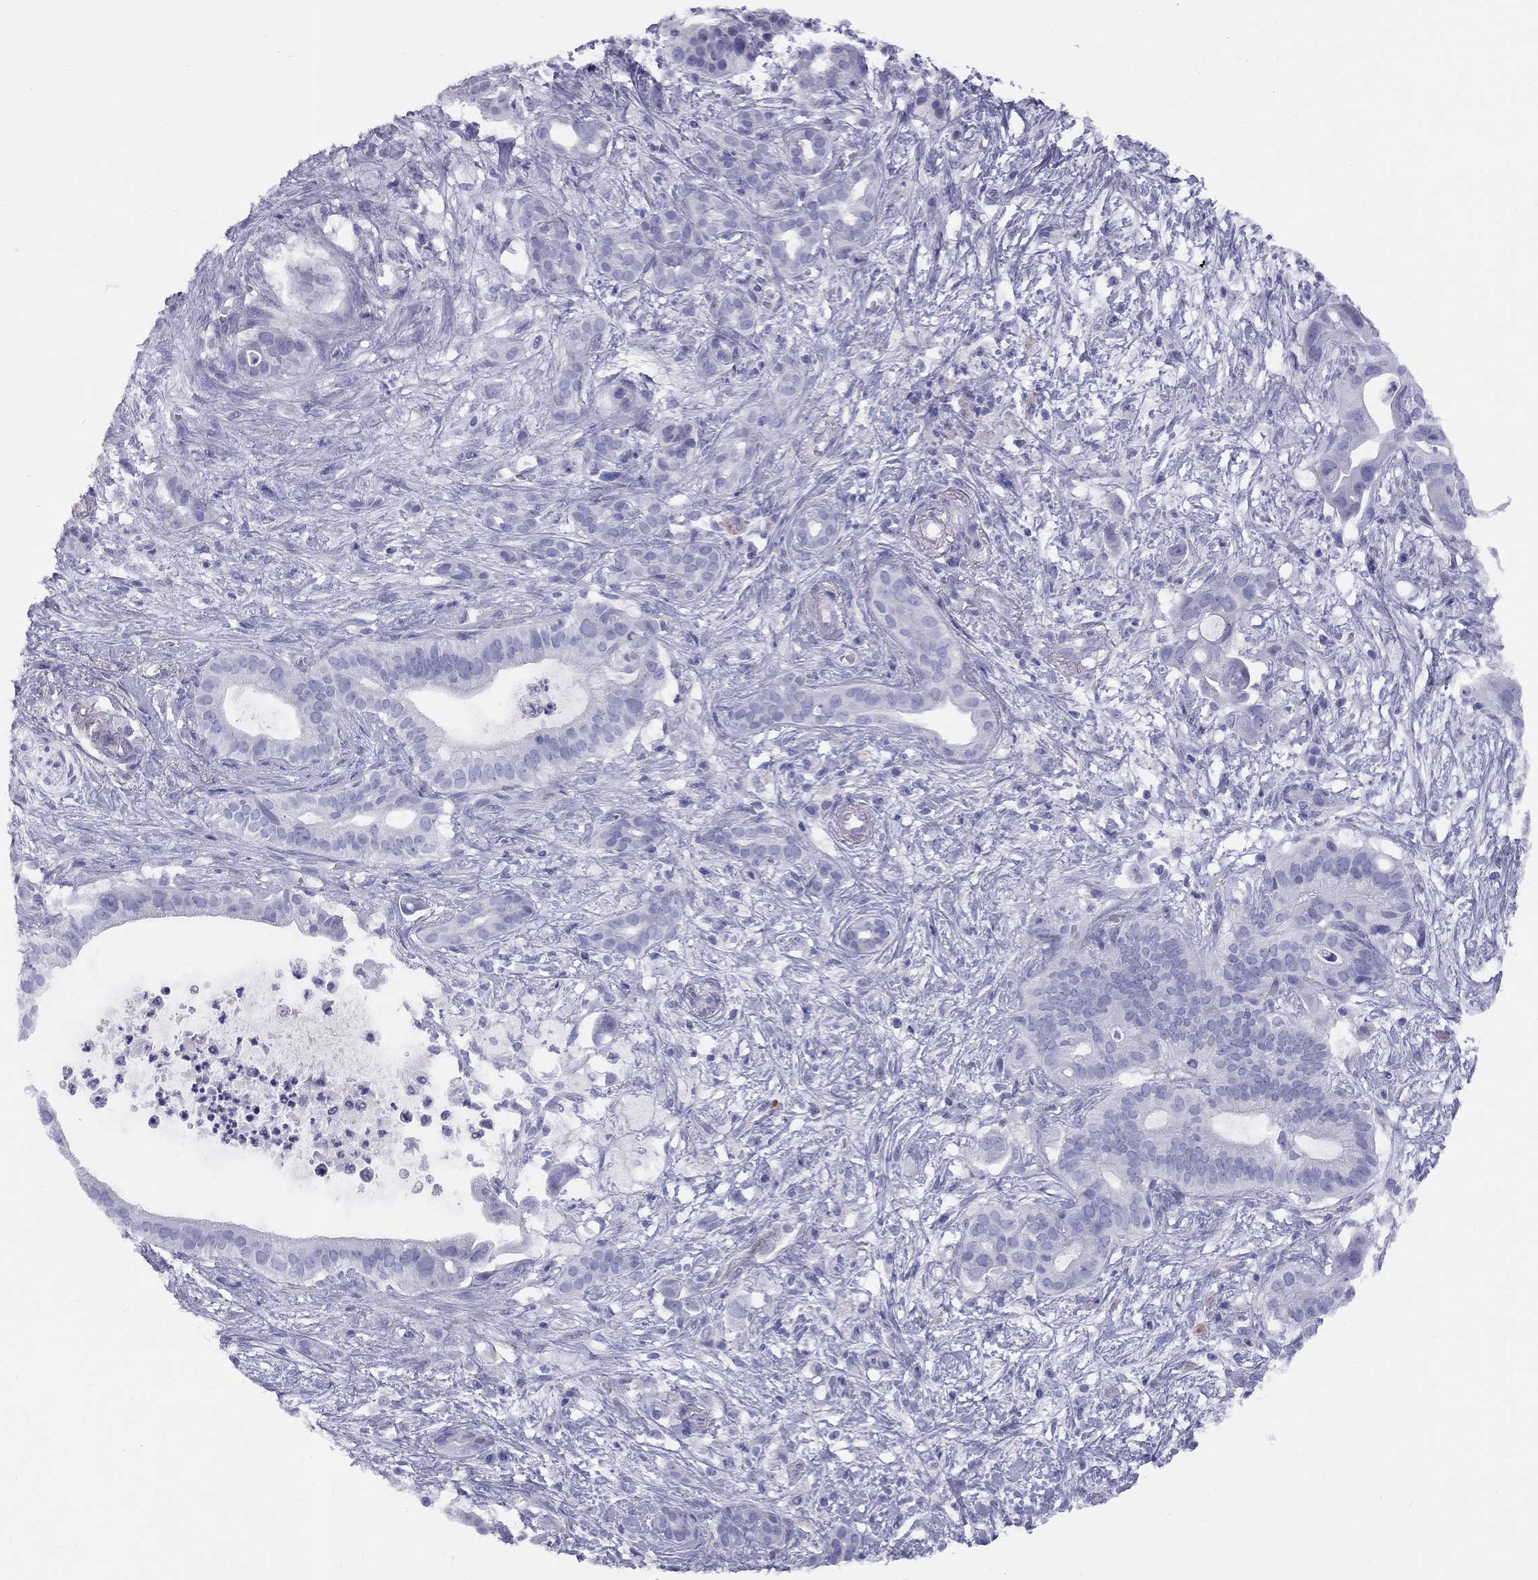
{"staining": {"intensity": "negative", "quantity": "none", "location": "none"}, "tissue": "pancreatic cancer", "cell_type": "Tumor cells", "image_type": "cancer", "snomed": [{"axis": "morphology", "description": "Adenocarcinoma, NOS"}, {"axis": "topography", "description": "Pancreas"}], "caption": "Immunohistochemistry (IHC) image of human pancreatic adenocarcinoma stained for a protein (brown), which displays no staining in tumor cells.", "gene": "FSCN3", "patient": {"sex": "male", "age": 61}}